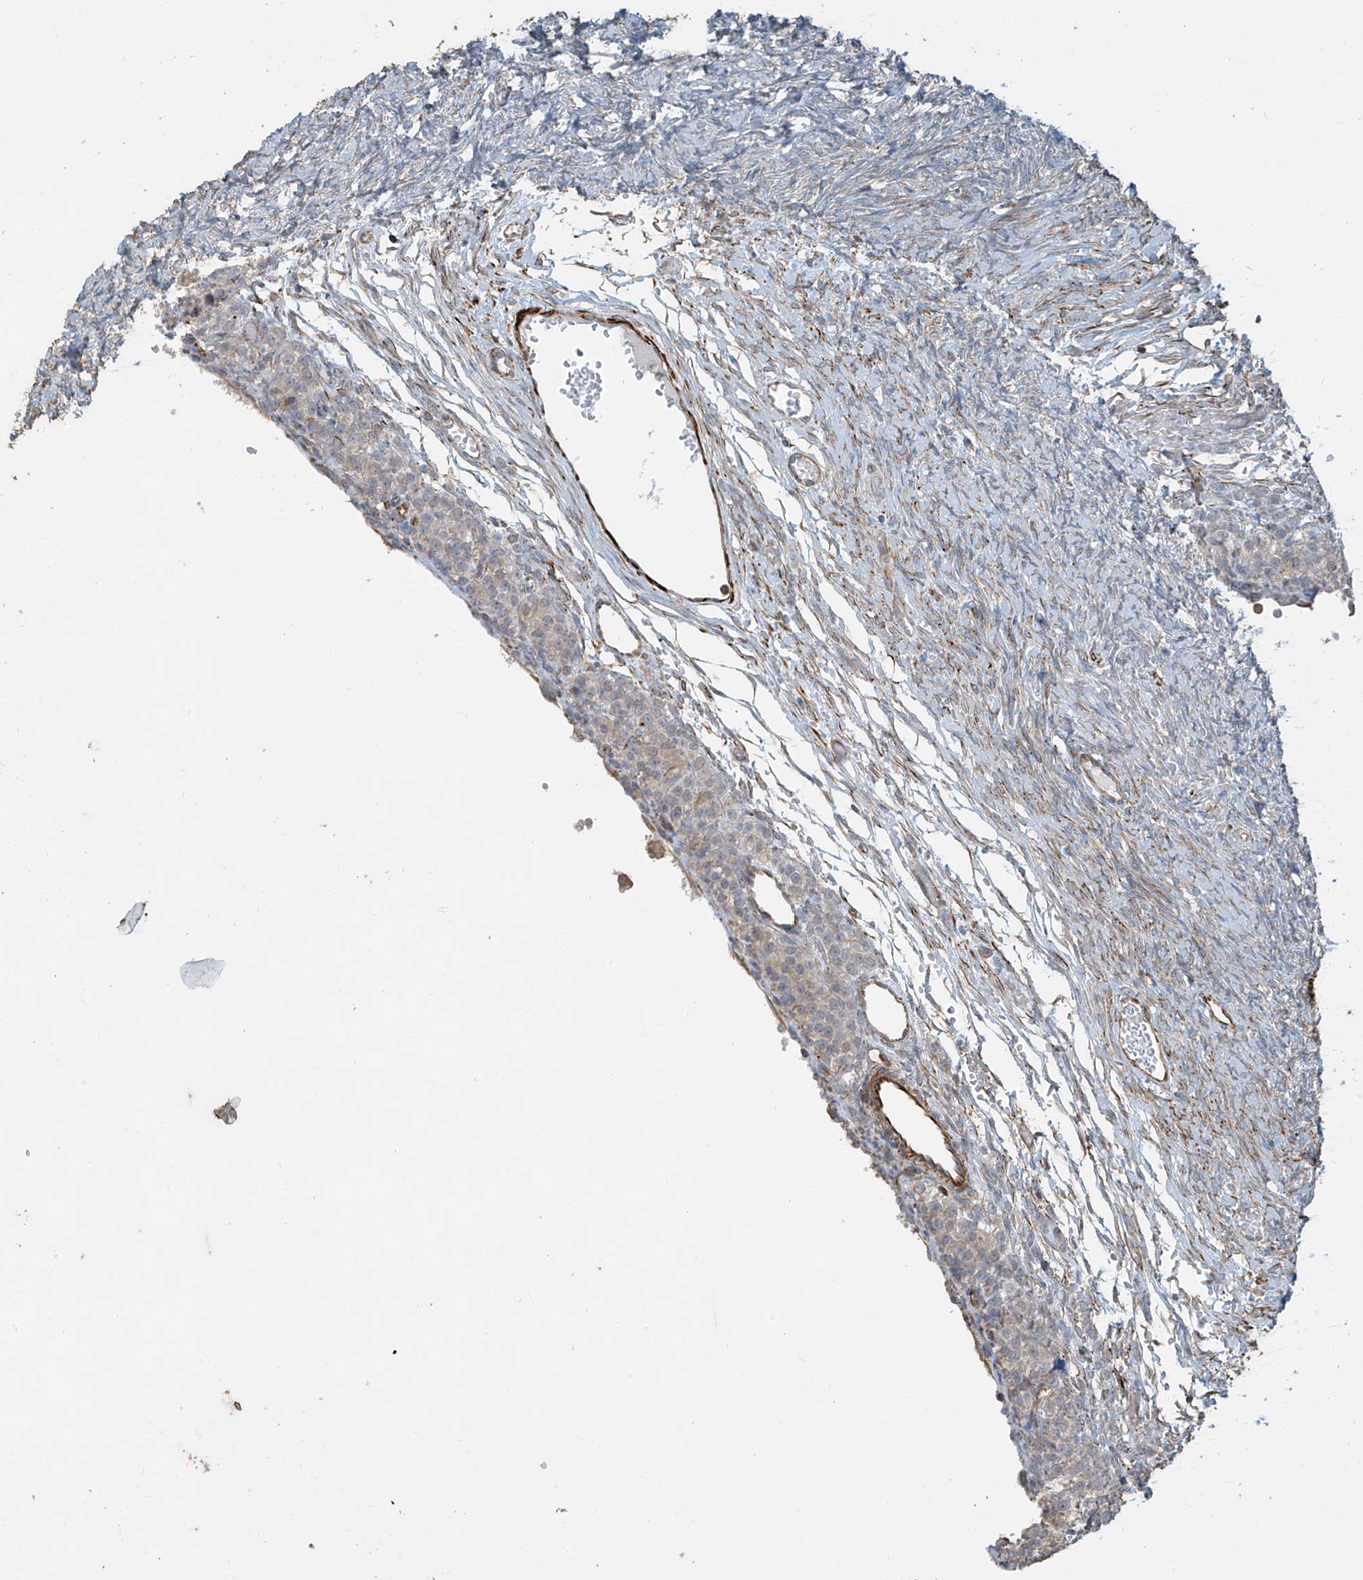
{"staining": {"intensity": "weak", "quantity": "<25%", "location": "cytoplasmic/membranous"}, "tissue": "ovary", "cell_type": "Ovarian stroma cells", "image_type": "normal", "snomed": [{"axis": "morphology", "description": "Adenocarcinoma, NOS"}, {"axis": "topography", "description": "Endometrium"}], "caption": "Immunohistochemical staining of unremarkable ovary displays no significant expression in ovarian stroma cells. (Brightfield microscopy of DAB (3,3'-diaminobenzidine) immunohistochemistry at high magnification).", "gene": "SH3BGRL3", "patient": {"sex": "female", "age": 32}}